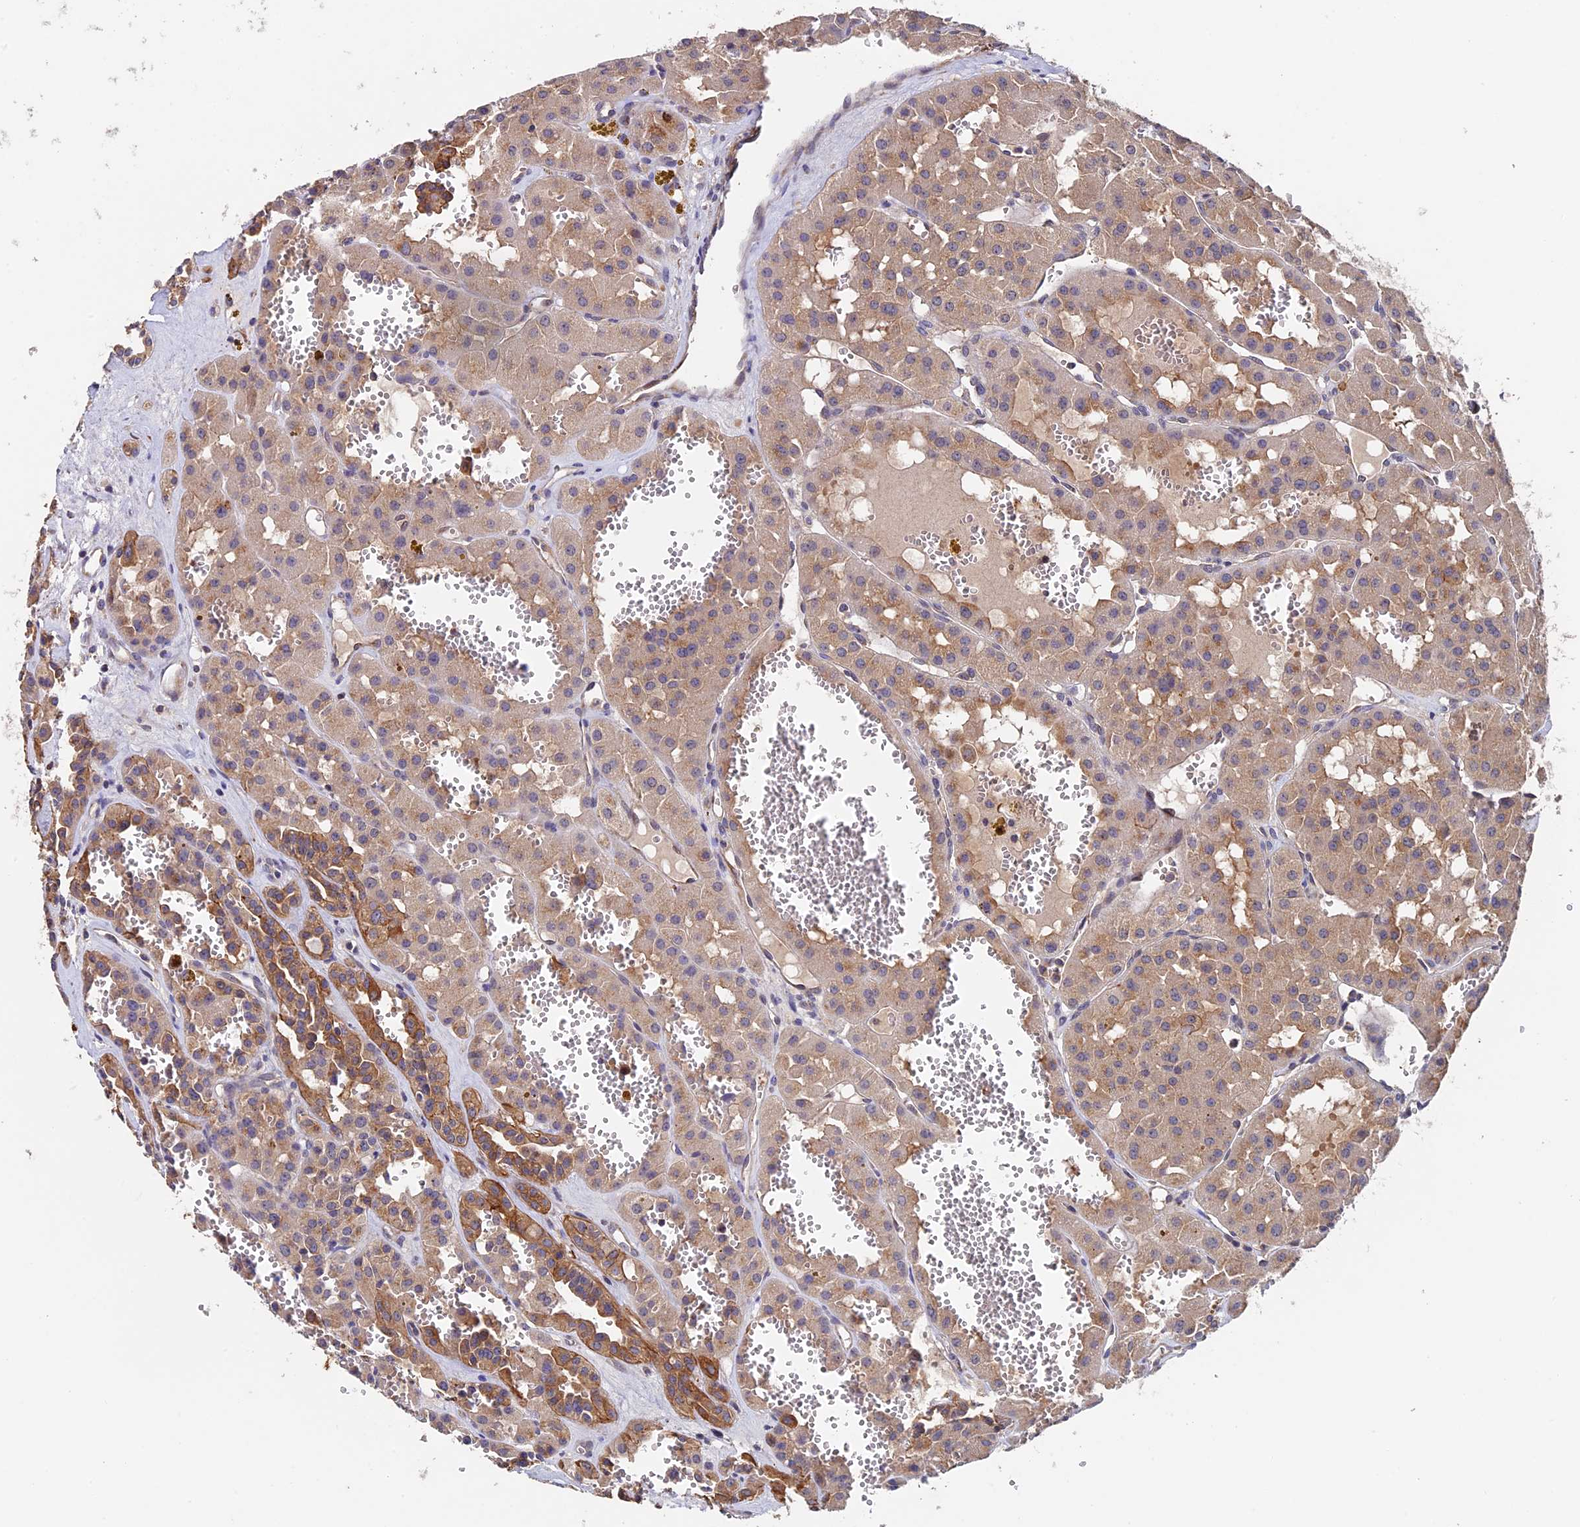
{"staining": {"intensity": "moderate", "quantity": "25%-75%", "location": "cytoplasmic/membranous"}, "tissue": "renal cancer", "cell_type": "Tumor cells", "image_type": "cancer", "snomed": [{"axis": "morphology", "description": "Carcinoma, NOS"}, {"axis": "topography", "description": "Kidney"}], "caption": "Brown immunohistochemical staining in carcinoma (renal) displays moderate cytoplasmic/membranous positivity in approximately 25%-75% of tumor cells. (DAB (3,3'-diaminobenzidine) IHC, brown staining for protein, blue staining for nuclei).", "gene": "SLC9A5", "patient": {"sex": "female", "age": 75}}